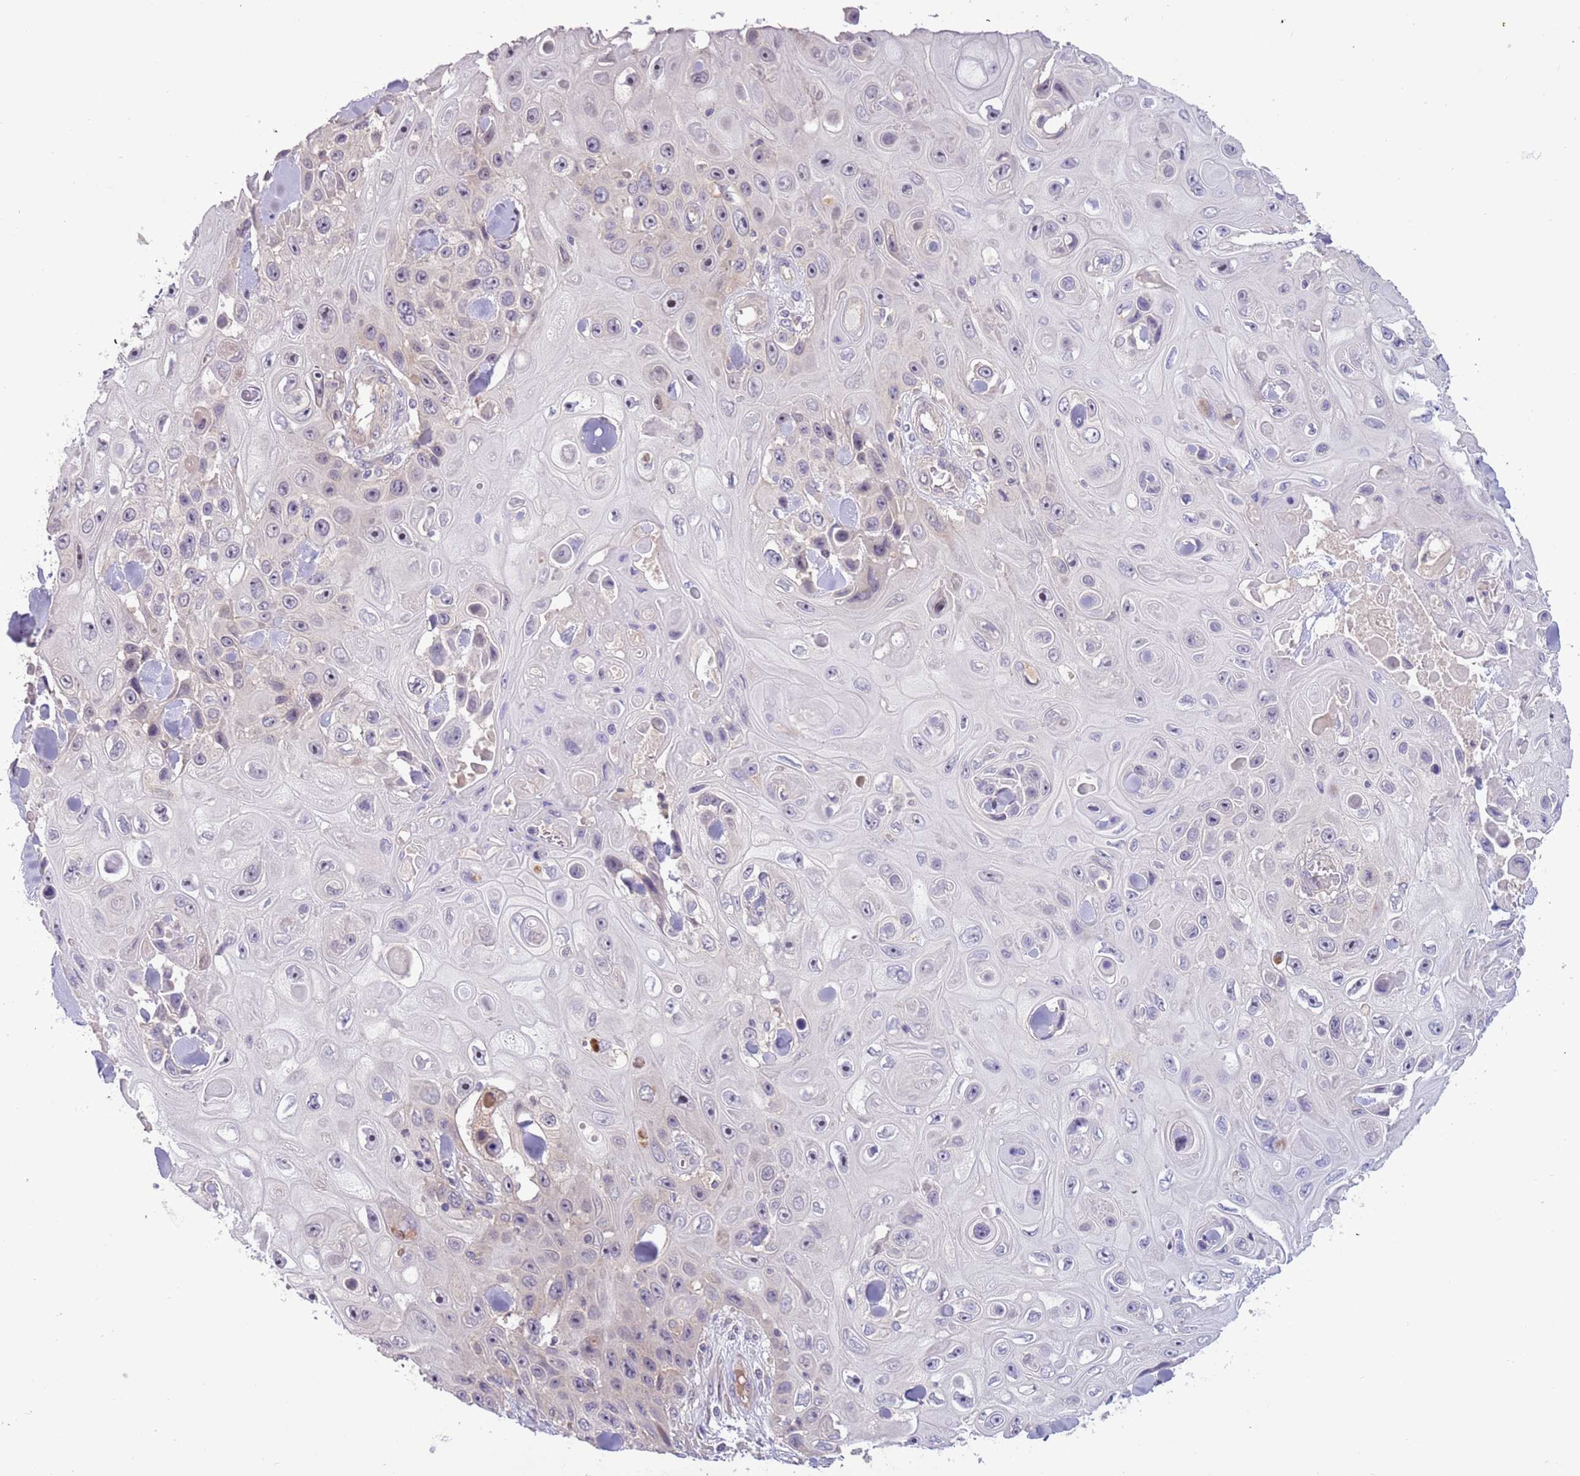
{"staining": {"intensity": "negative", "quantity": "none", "location": "none"}, "tissue": "skin cancer", "cell_type": "Tumor cells", "image_type": "cancer", "snomed": [{"axis": "morphology", "description": "Squamous cell carcinoma, NOS"}, {"axis": "topography", "description": "Skin"}], "caption": "This is a photomicrograph of immunohistochemistry staining of skin squamous cell carcinoma, which shows no staining in tumor cells.", "gene": "SHROOM3", "patient": {"sex": "male", "age": 82}}